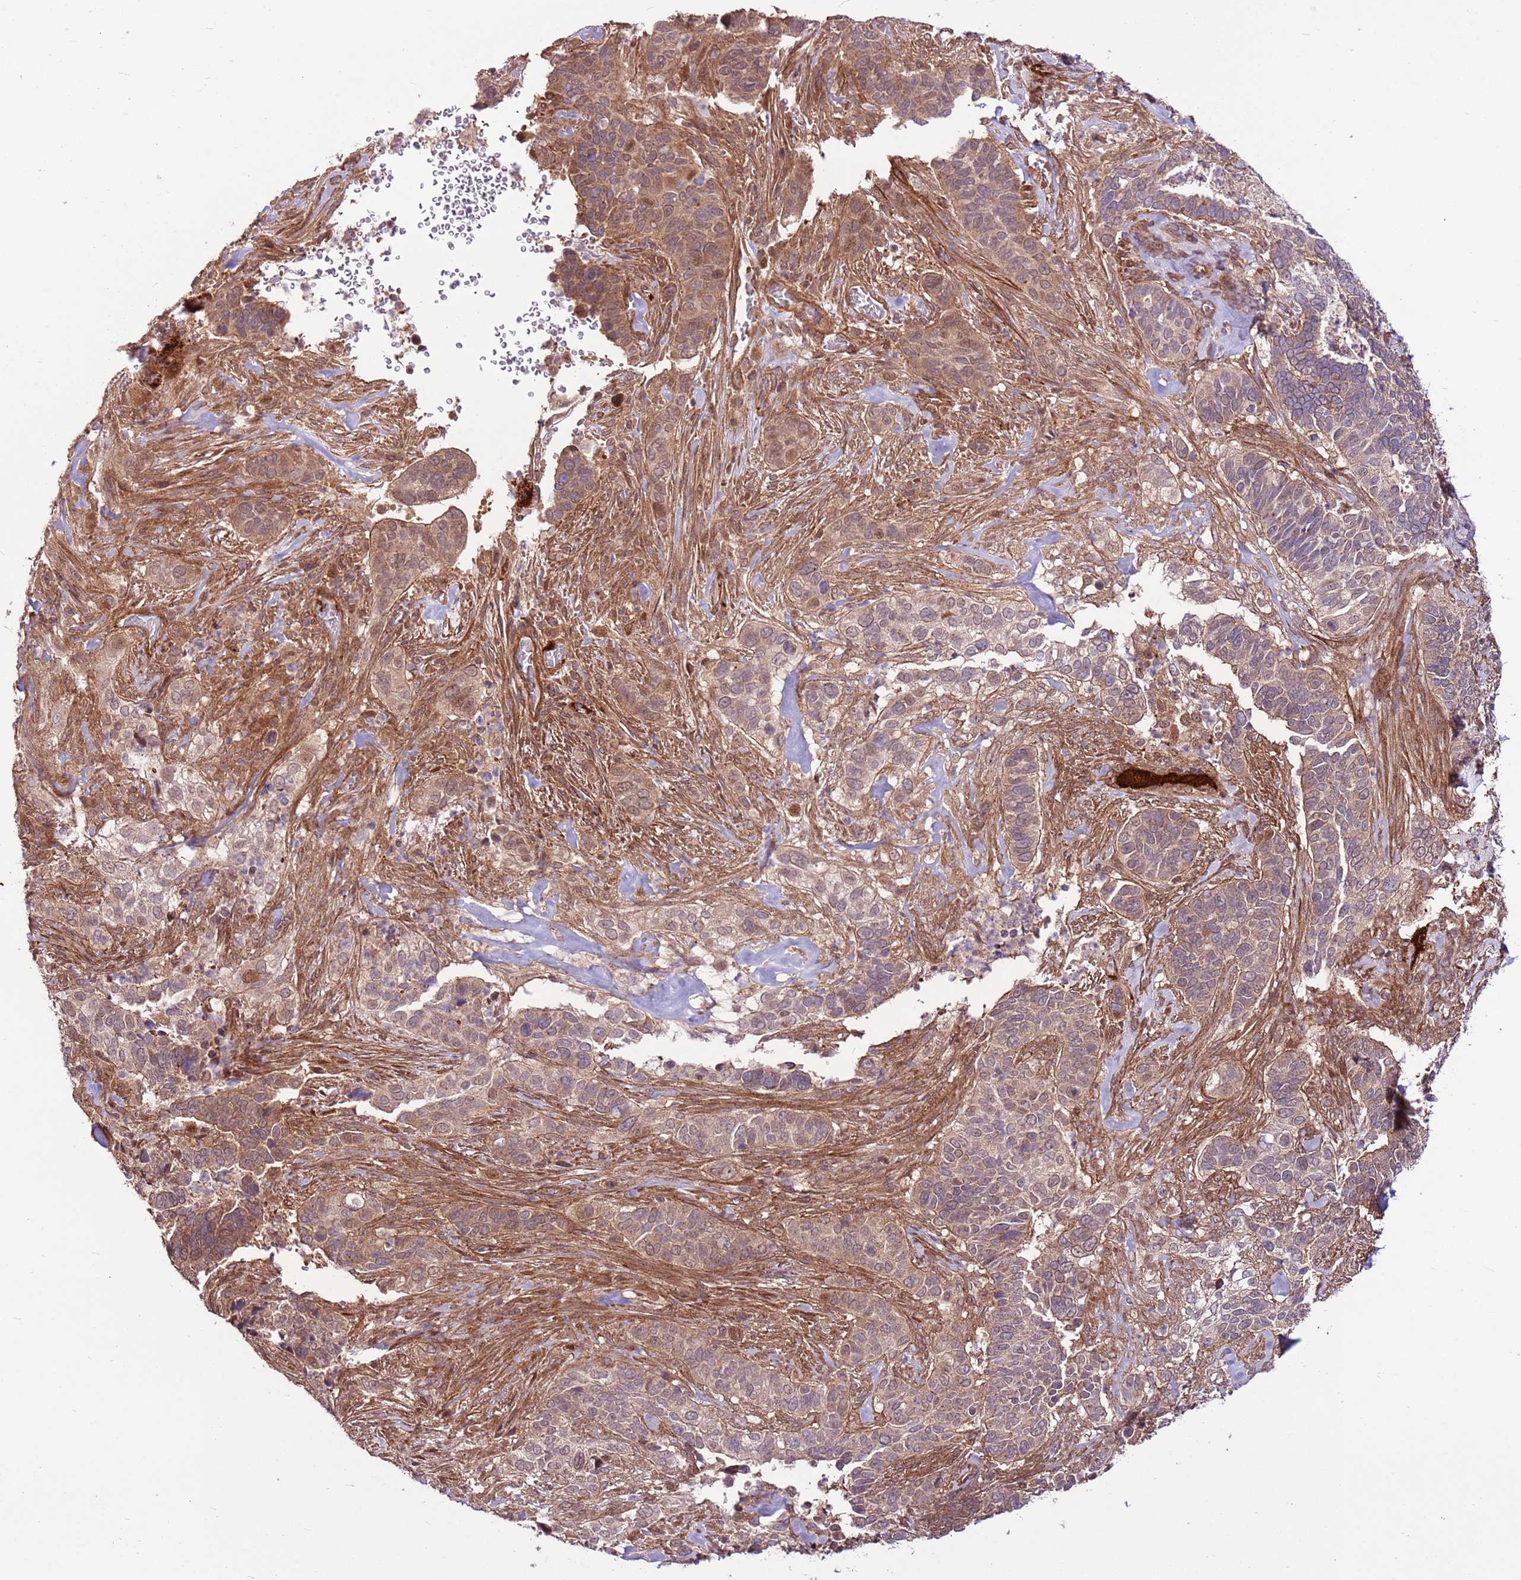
{"staining": {"intensity": "moderate", "quantity": ">75%", "location": "cytoplasmic/membranous,nuclear"}, "tissue": "cervical cancer", "cell_type": "Tumor cells", "image_type": "cancer", "snomed": [{"axis": "morphology", "description": "Squamous cell carcinoma, NOS"}, {"axis": "topography", "description": "Cervix"}], "caption": "Cervical cancer stained with IHC displays moderate cytoplasmic/membranous and nuclear expression in approximately >75% of tumor cells.", "gene": "CCDC112", "patient": {"sex": "female", "age": 38}}